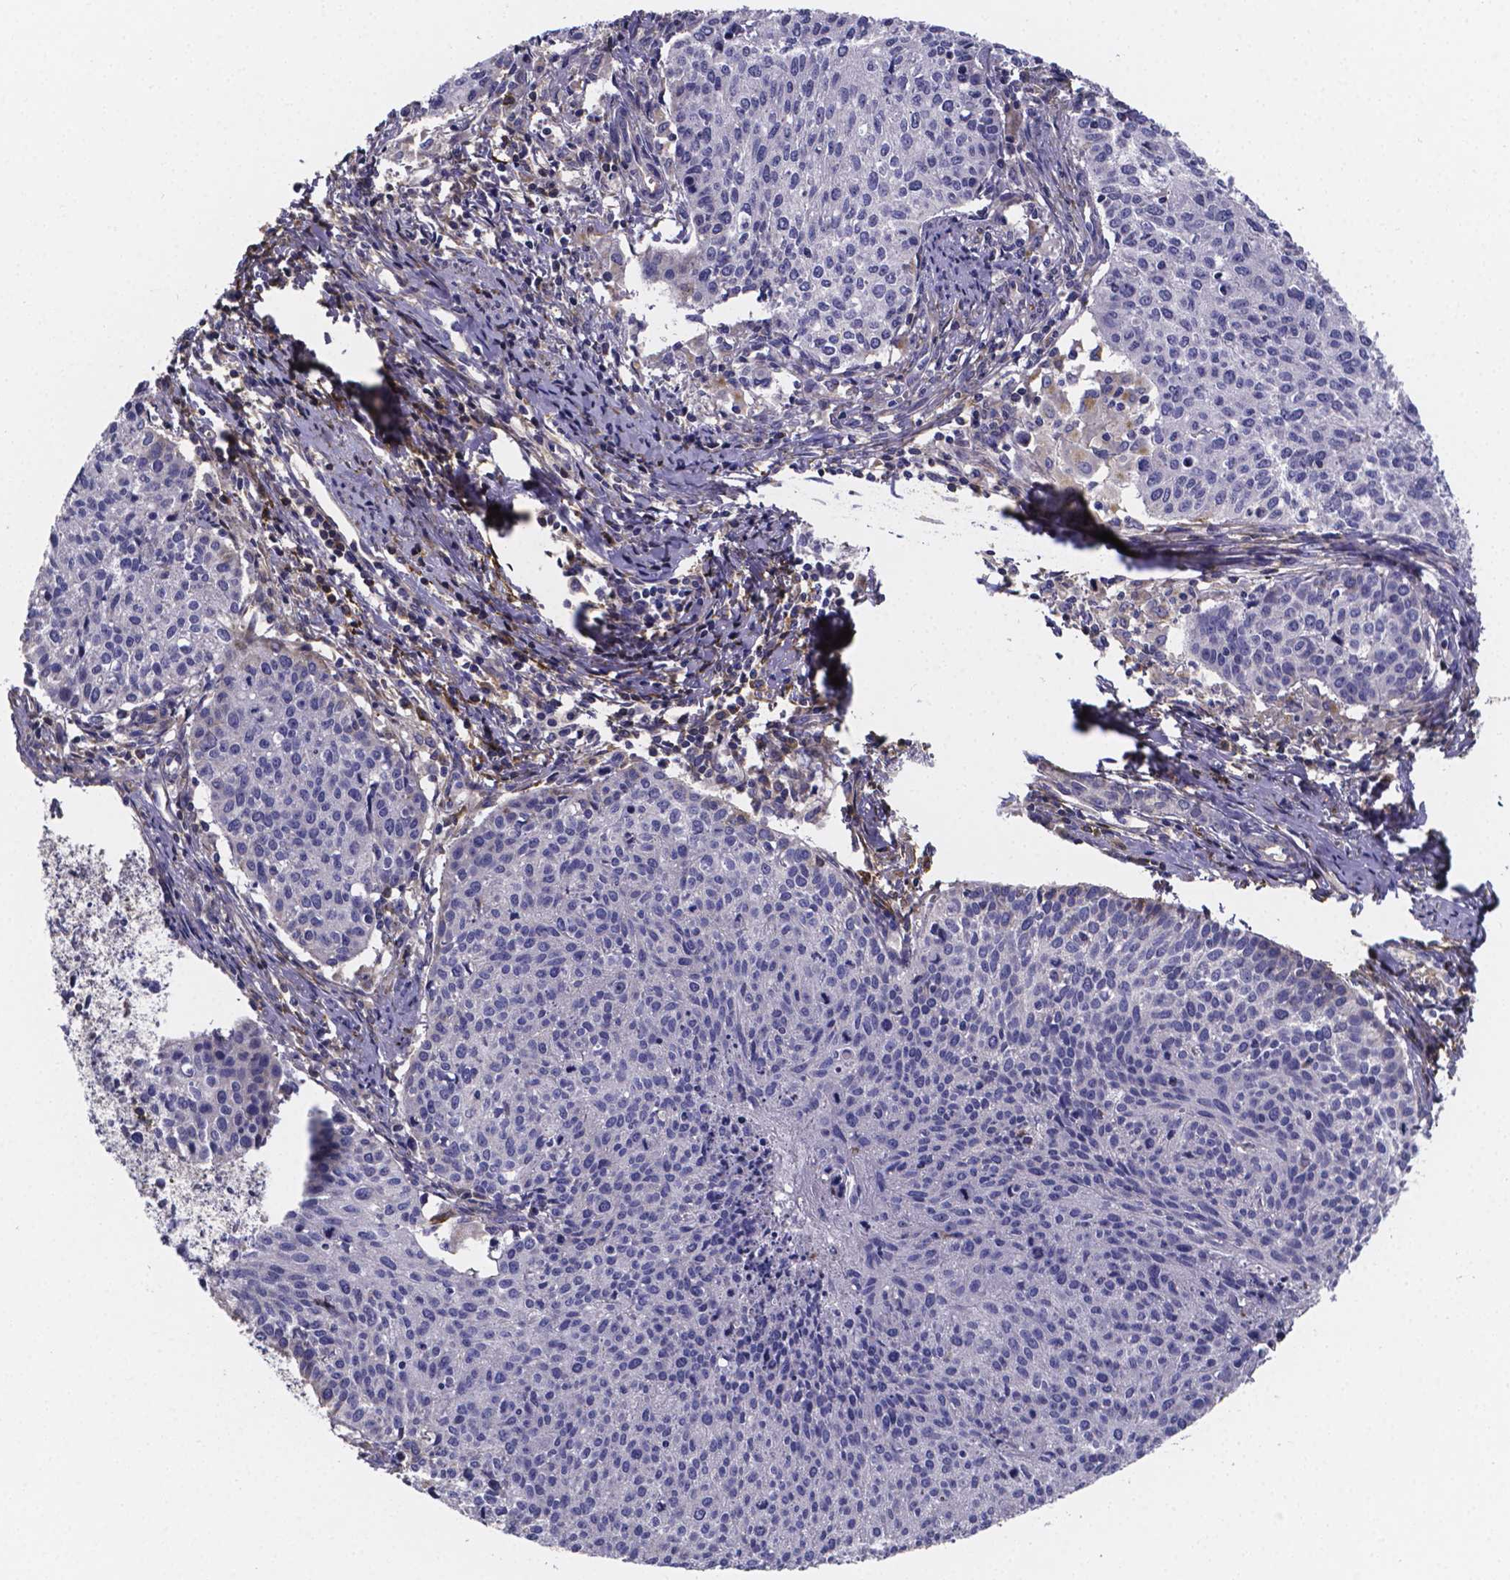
{"staining": {"intensity": "negative", "quantity": "none", "location": "none"}, "tissue": "cervical cancer", "cell_type": "Tumor cells", "image_type": "cancer", "snomed": [{"axis": "morphology", "description": "Squamous cell carcinoma, NOS"}, {"axis": "topography", "description": "Cervix"}], "caption": "Immunohistochemistry (IHC) of human squamous cell carcinoma (cervical) displays no staining in tumor cells. Brightfield microscopy of IHC stained with DAB (3,3'-diaminobenzidine) (brown) and hematoxylin (blue), captured at high magnification.", "gene": "SFRP4", "patient": {"sex": "female", "age": 38}}